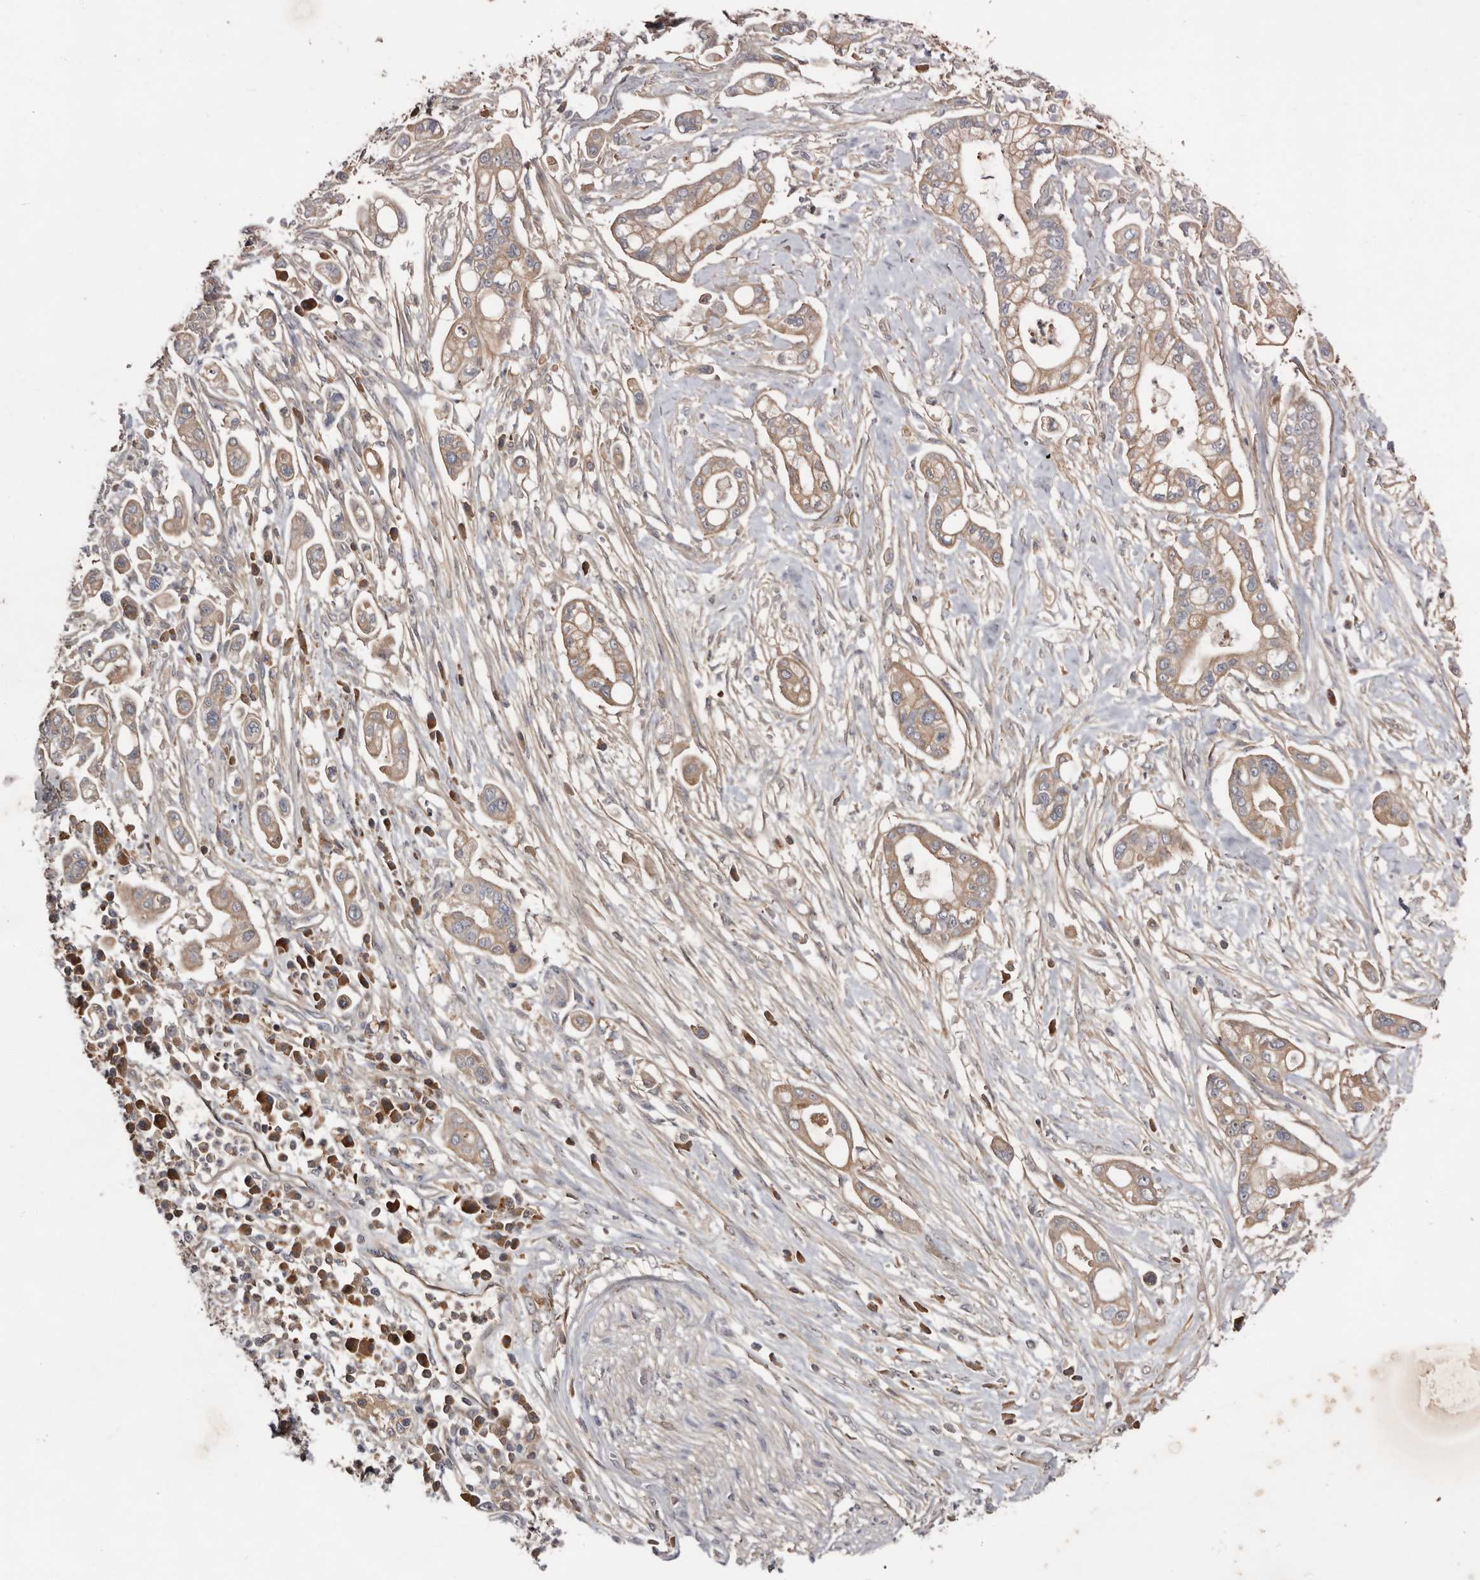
{"staining": {"intensity": "weak", "quantity": ">75%", "location": "cytoplasmic/membranous"}, "tissue": "pancreatic cancer", "cell_type": "Tumor cells", "image_type": "cancer", "snomed": [{"axis": "morphology", "description": "Adenocarcinoma, NOS"}, {"axis": "topography", "description": "Pancreas"}], "caption": "Pancreatic cancer was stained to show a protein in brown. There is low levels of weak cytoplasmic/membranous positivity in approximately >75% of tumor cells.", "gene": "TTC39A", "patient": {"sex": "male", "age": 68}}